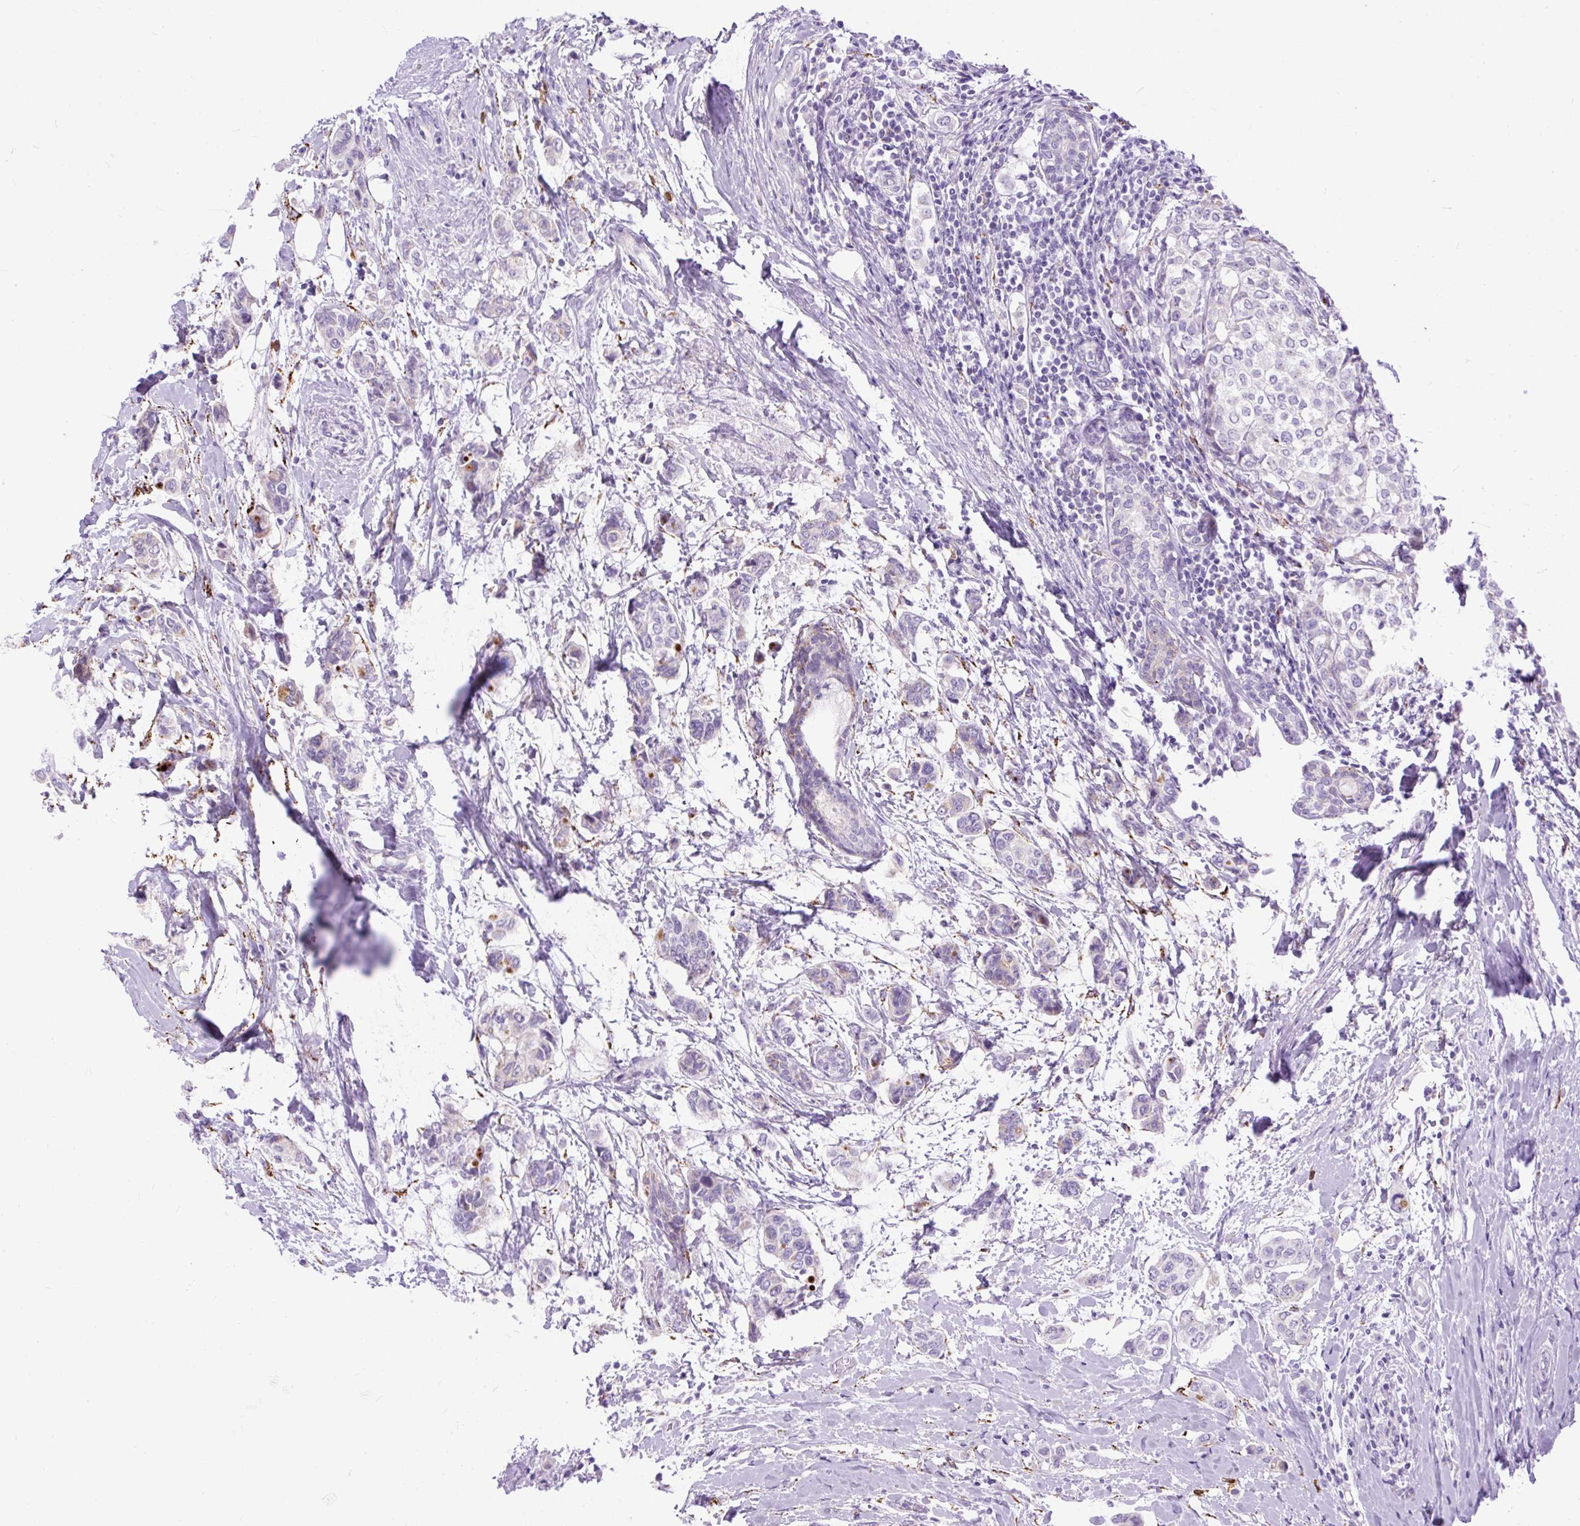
{"staining": {"intensity": "negative", "quantity": "none", "location": "none"}, "tissue": "breast cancer", "cell_type": "Tumor cells", "image_type": "cancer", "snomed": [{"axis": "morphology", "description": "Lobular carcinoma"}, {"axis": "topography", "description": "Breast"}], "caption": "This is an immunohistochemistry (IHC) histopathology image of human lobular carcinoma (breast). There is no positivity in tumor cells.", "gene": "ZNF256", "patient": {"sex": "female", "age": 51}}